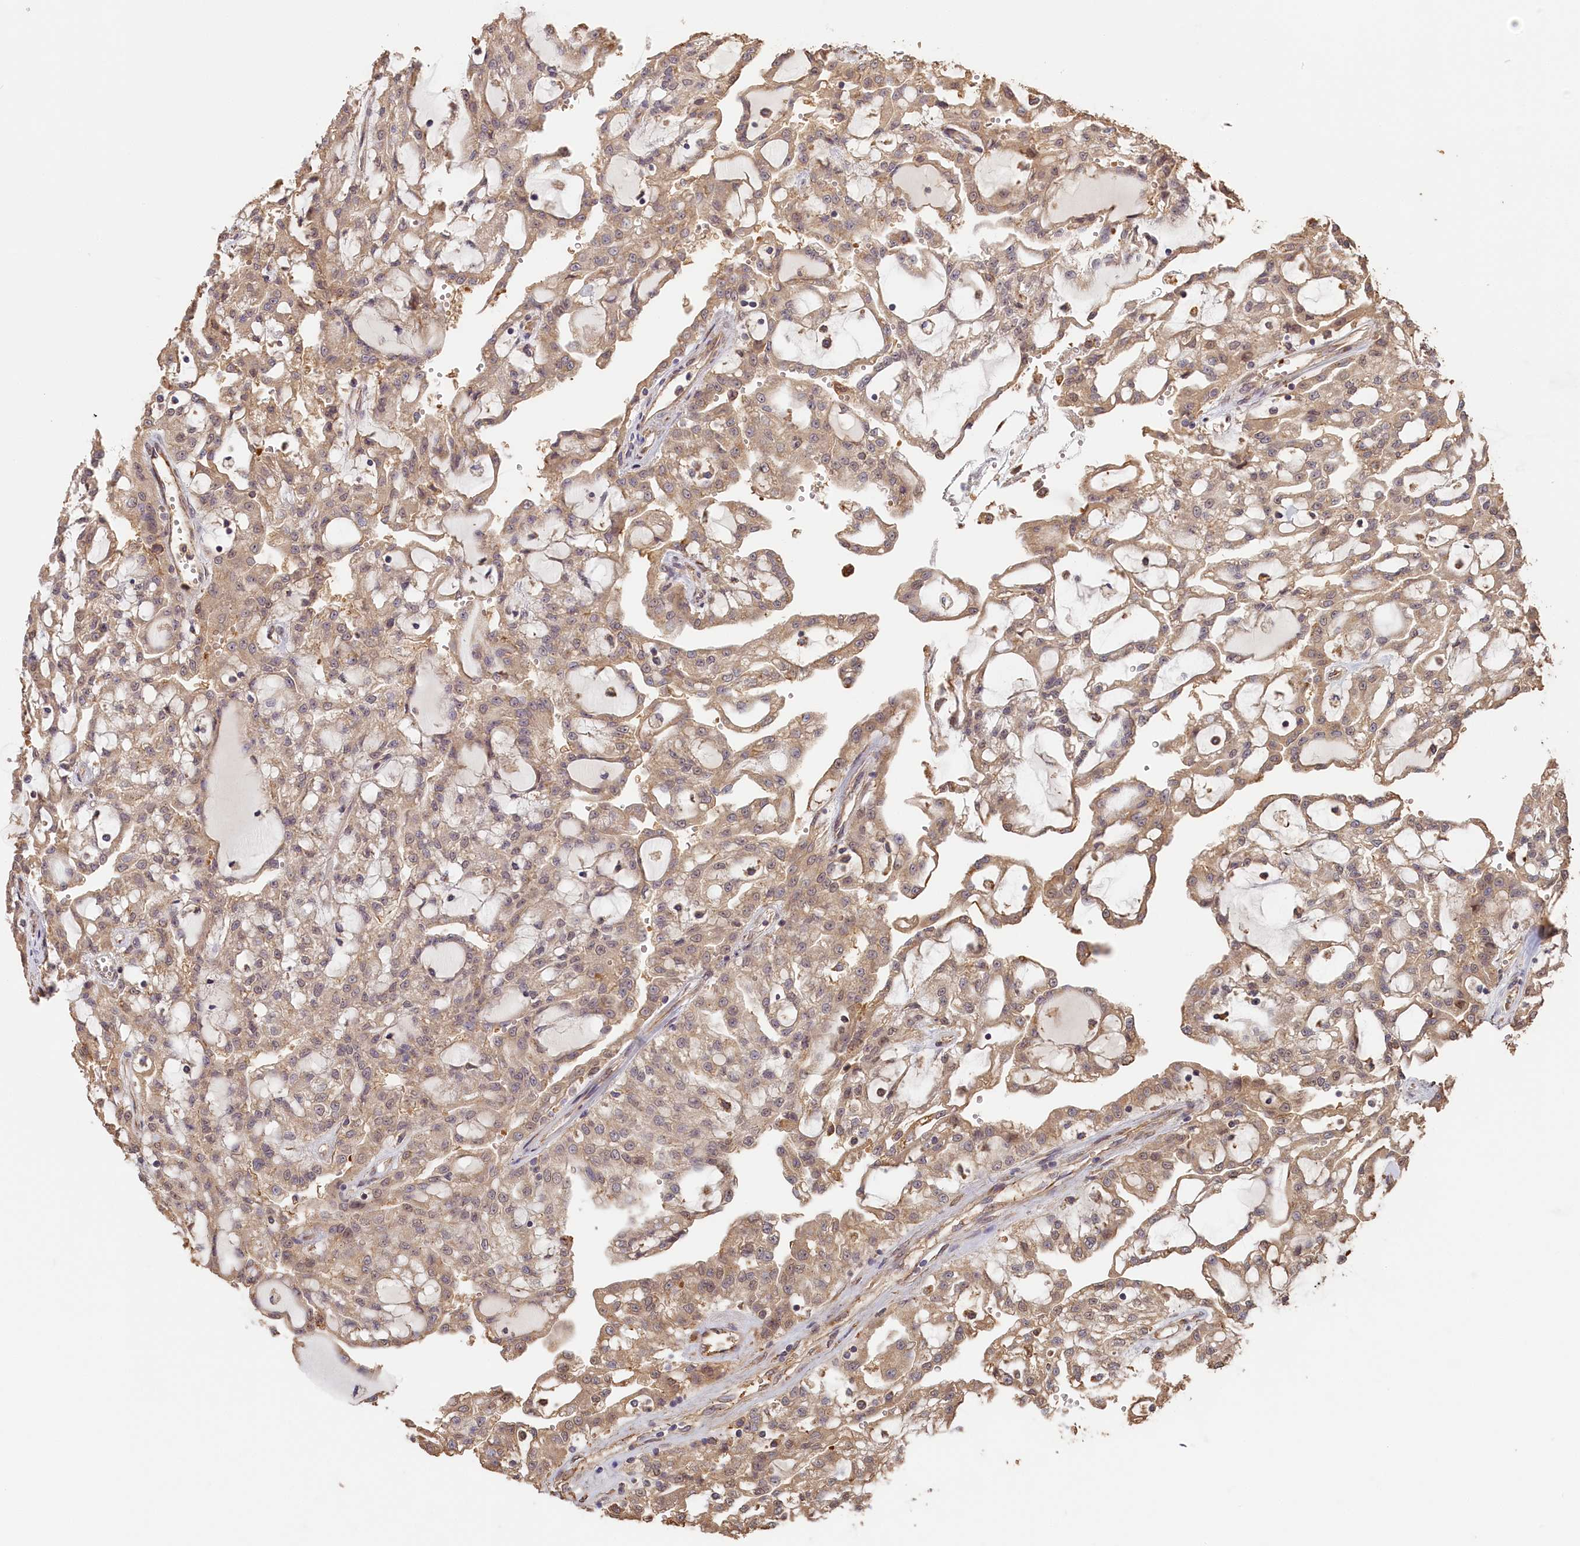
{"staining": {"intensity": "weak", "quantity": ">75%", "location": "cytoplasmic/membranous"}, "tissue": "renal cancer", "cell_type": "Tumor cells", "image_type": "cancer", "snomed": [{"axis": "morphology", "description": "Adenocarcinoma, NOS"}, {"axis": "topography", "description": "Kidney"}], "caption": "A high-resolution image shows immunohistochemistry staining of renal cancer, which displays weak cytoplasmic/membranous staining in about >75% of tumor cells. Immunohistochemistry (ihc) stains the protein of interest in brown and the nuclei are stained blue.", "gene": "STX16", "patient": {"sex": "male", "age": 63}}